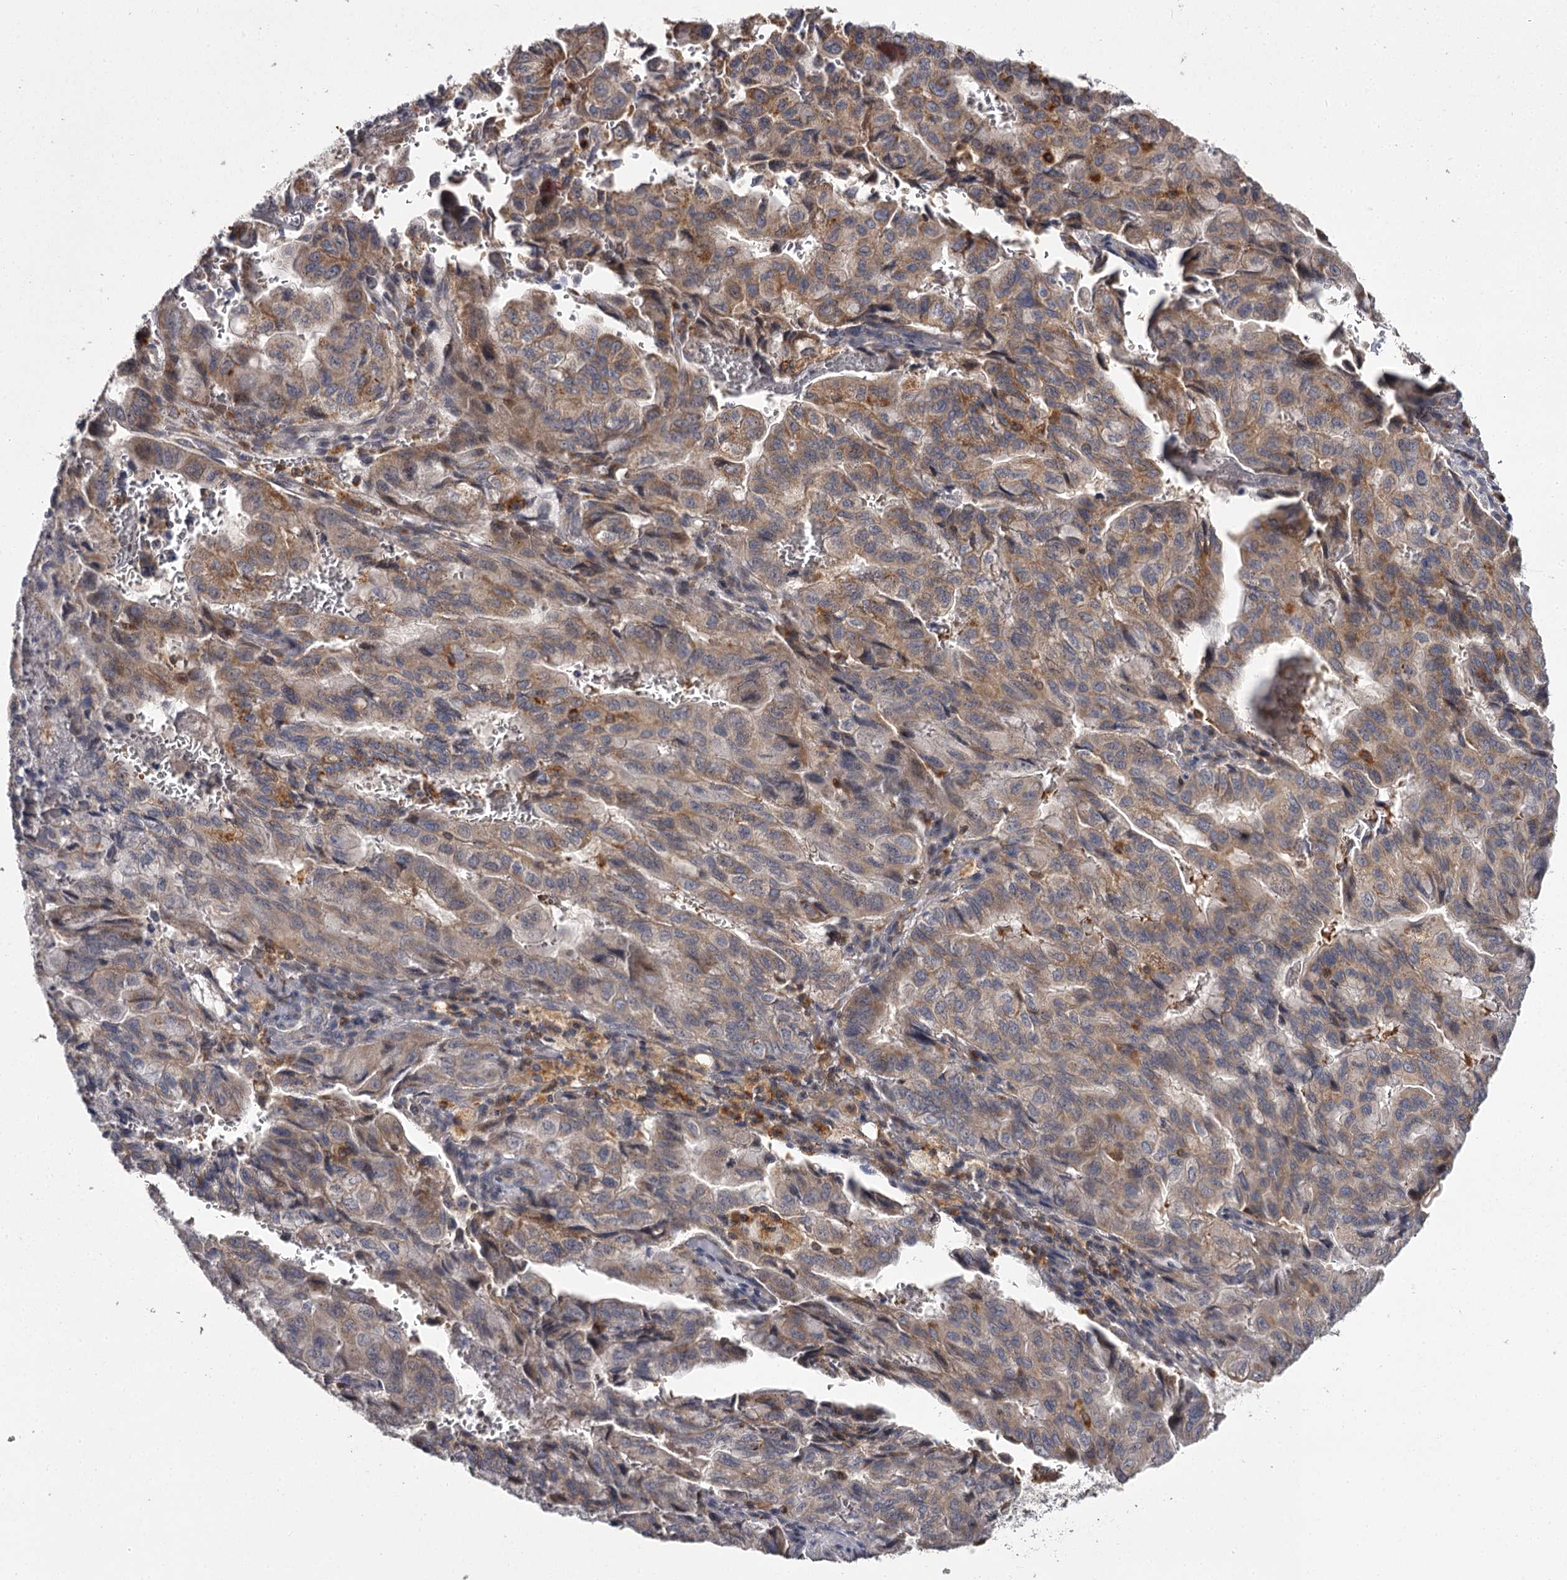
{"staining": {"intensity": "moderate", "quantity": ">75%", "location": "cytoplasmic/membranous"}, "tissue": "pancreatic cancer", "cell_type": "Tumor cells", "image_type": "cancer", "snomed": [{"axis": "morphology", "description": "Adenocarcinoma, NOS"}, {"axis": "topography", "description": "Pancreas"}], "caption": "Moderate cytoplasmic/membranous protein expression is present in approximately >75% of tumor cells in pancreatic cancer (adenocarcinoma).", "gene": "RASSF6", "patient": {"sex": "male", "age": 59}}